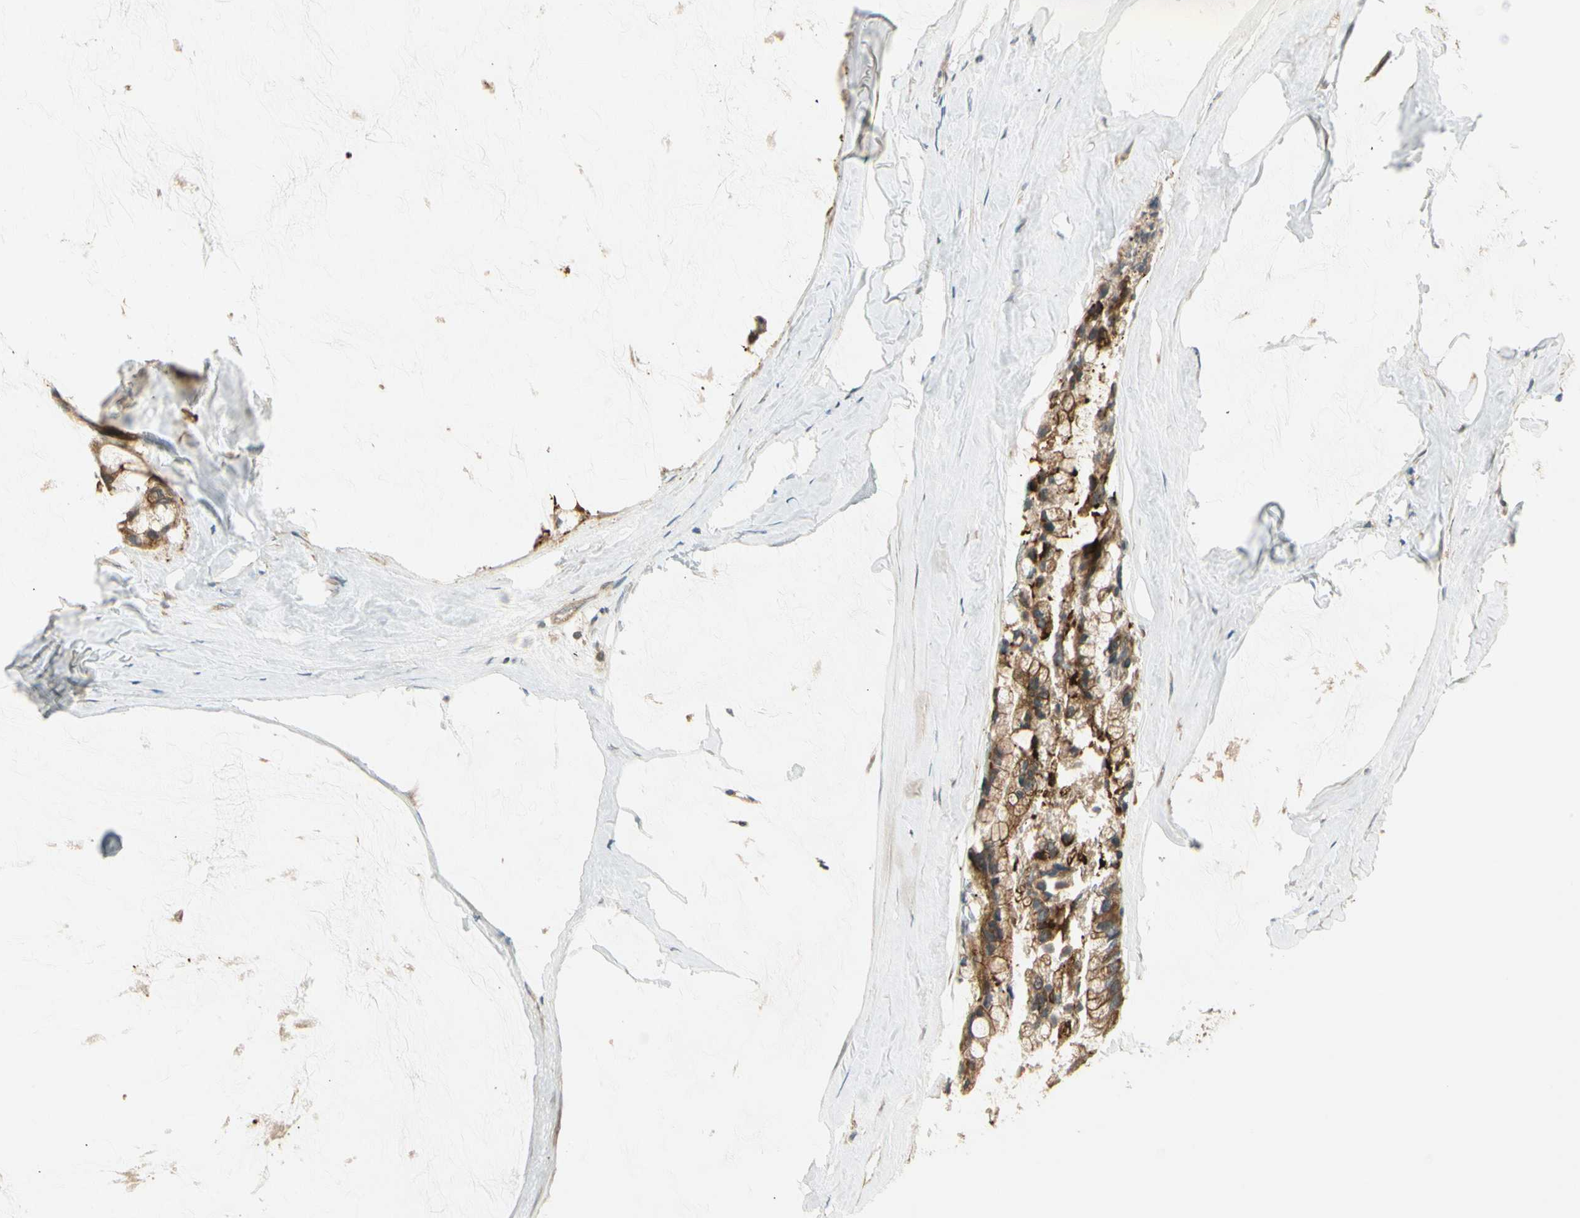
{"staining": {"intensity": "moderate", "quantity": ">75%", "location": "cytoplasmic/membranous"}, "tissue": "ovarian cancer", "cell_type": "Tumor cells", "image_type": "cancer", "snomed": [{"axis": "morphology", "description": "Cystadenocarcinoma, mucinous, NOS"}, {"axis": "topography", "description": "Ovary"}], "caption": "The immunohistochemical stain highlights moderate cytoplasmic/membranous positivity in tumor cells of ovarian cancer (mucinous cystadenocarcinoma) tissue.", "gene": "PFDN5", "patient": {"sex": "female", "age": 39}}